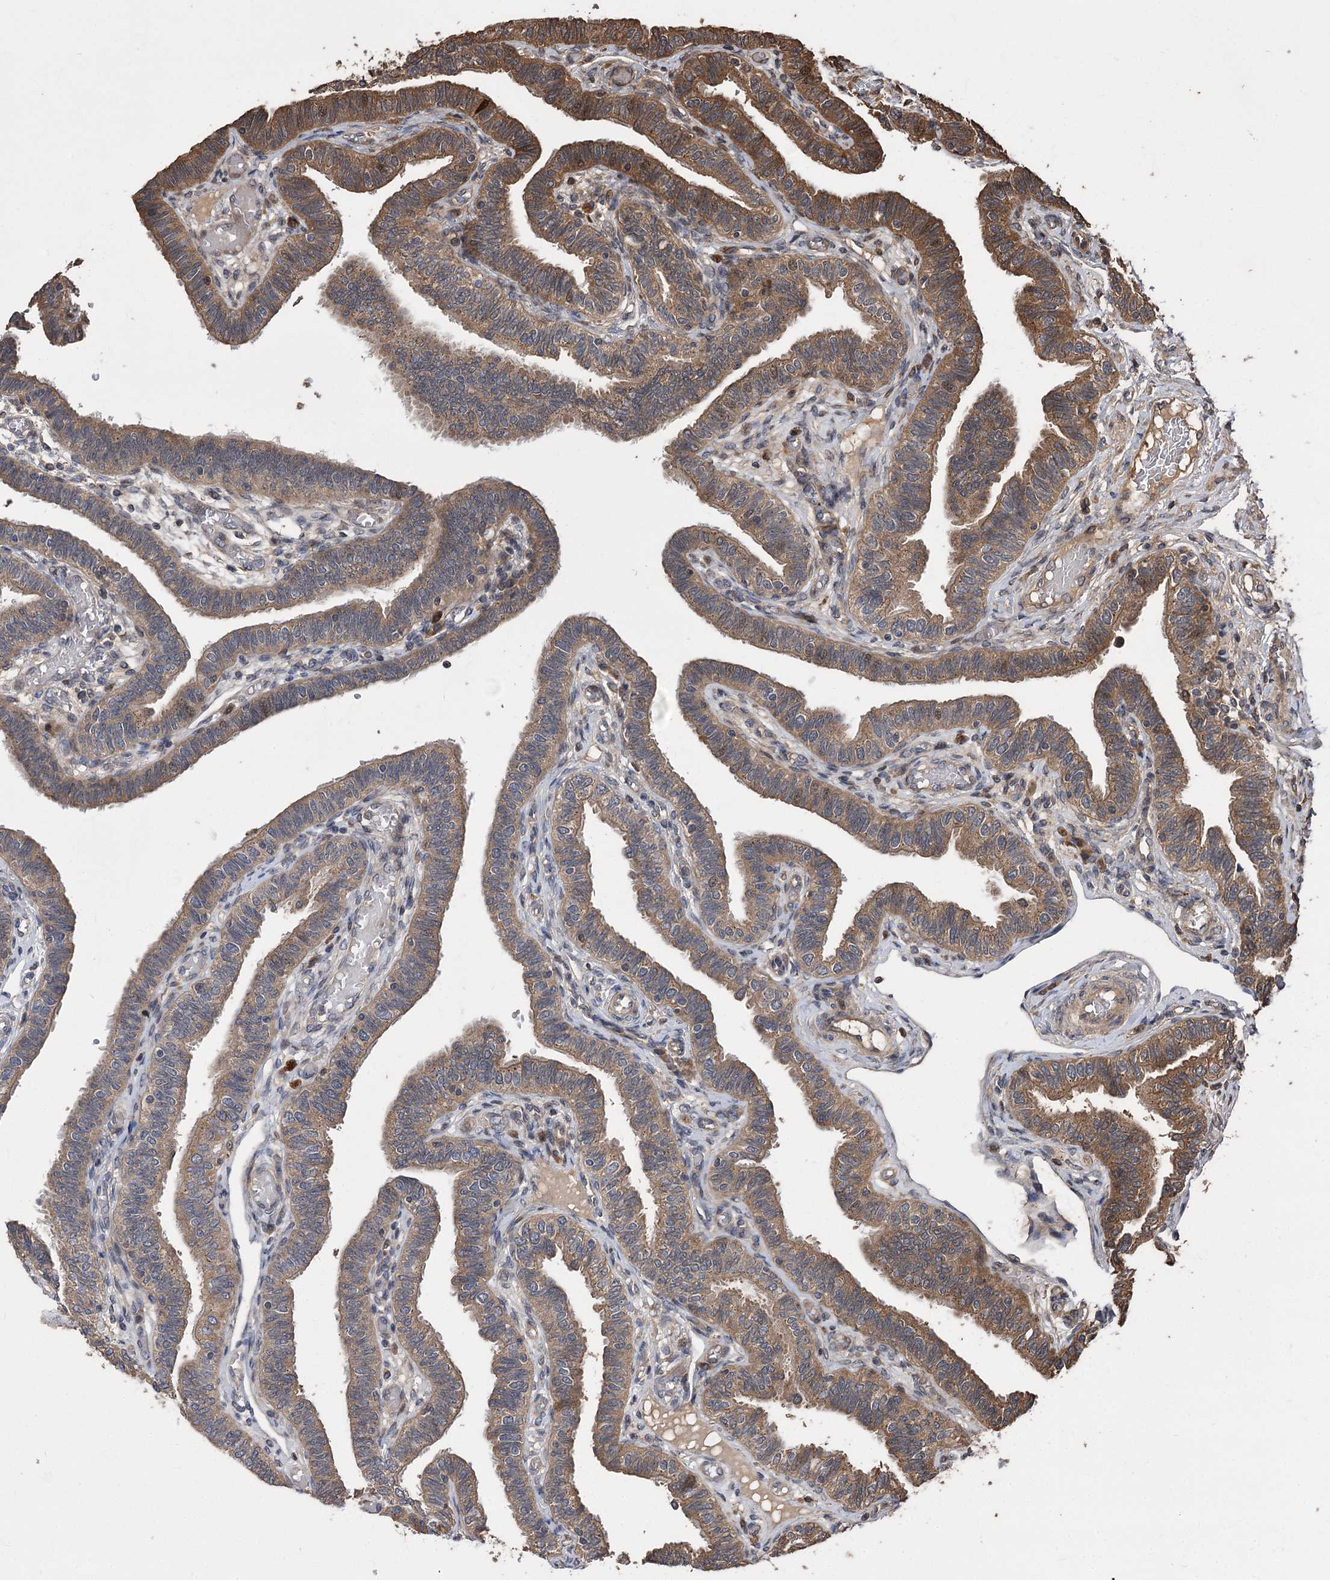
{"staining": {"intensity": "strong", "quantity": ">75%", "location": "cytoplasmic/membranous"}, "tissue": "fallopian tube", "cell_type": "Glandular cells", "image_type": "normal", "snomed": [{"axis": "morphology", "description": "Normal tissue, NOS"}, {"axis": "topography", "description": "Fallopian tube"}], "caption": "A high amount of strong cytoplasmic/membranous staining is appreciated in about >75% of glandular cells in unremarkable fallopian tube. (DAB IHC with brightfield microscopy, high magnification).", "gene": "RASSF3", "patient": {"sex": "female", "age": 39}}